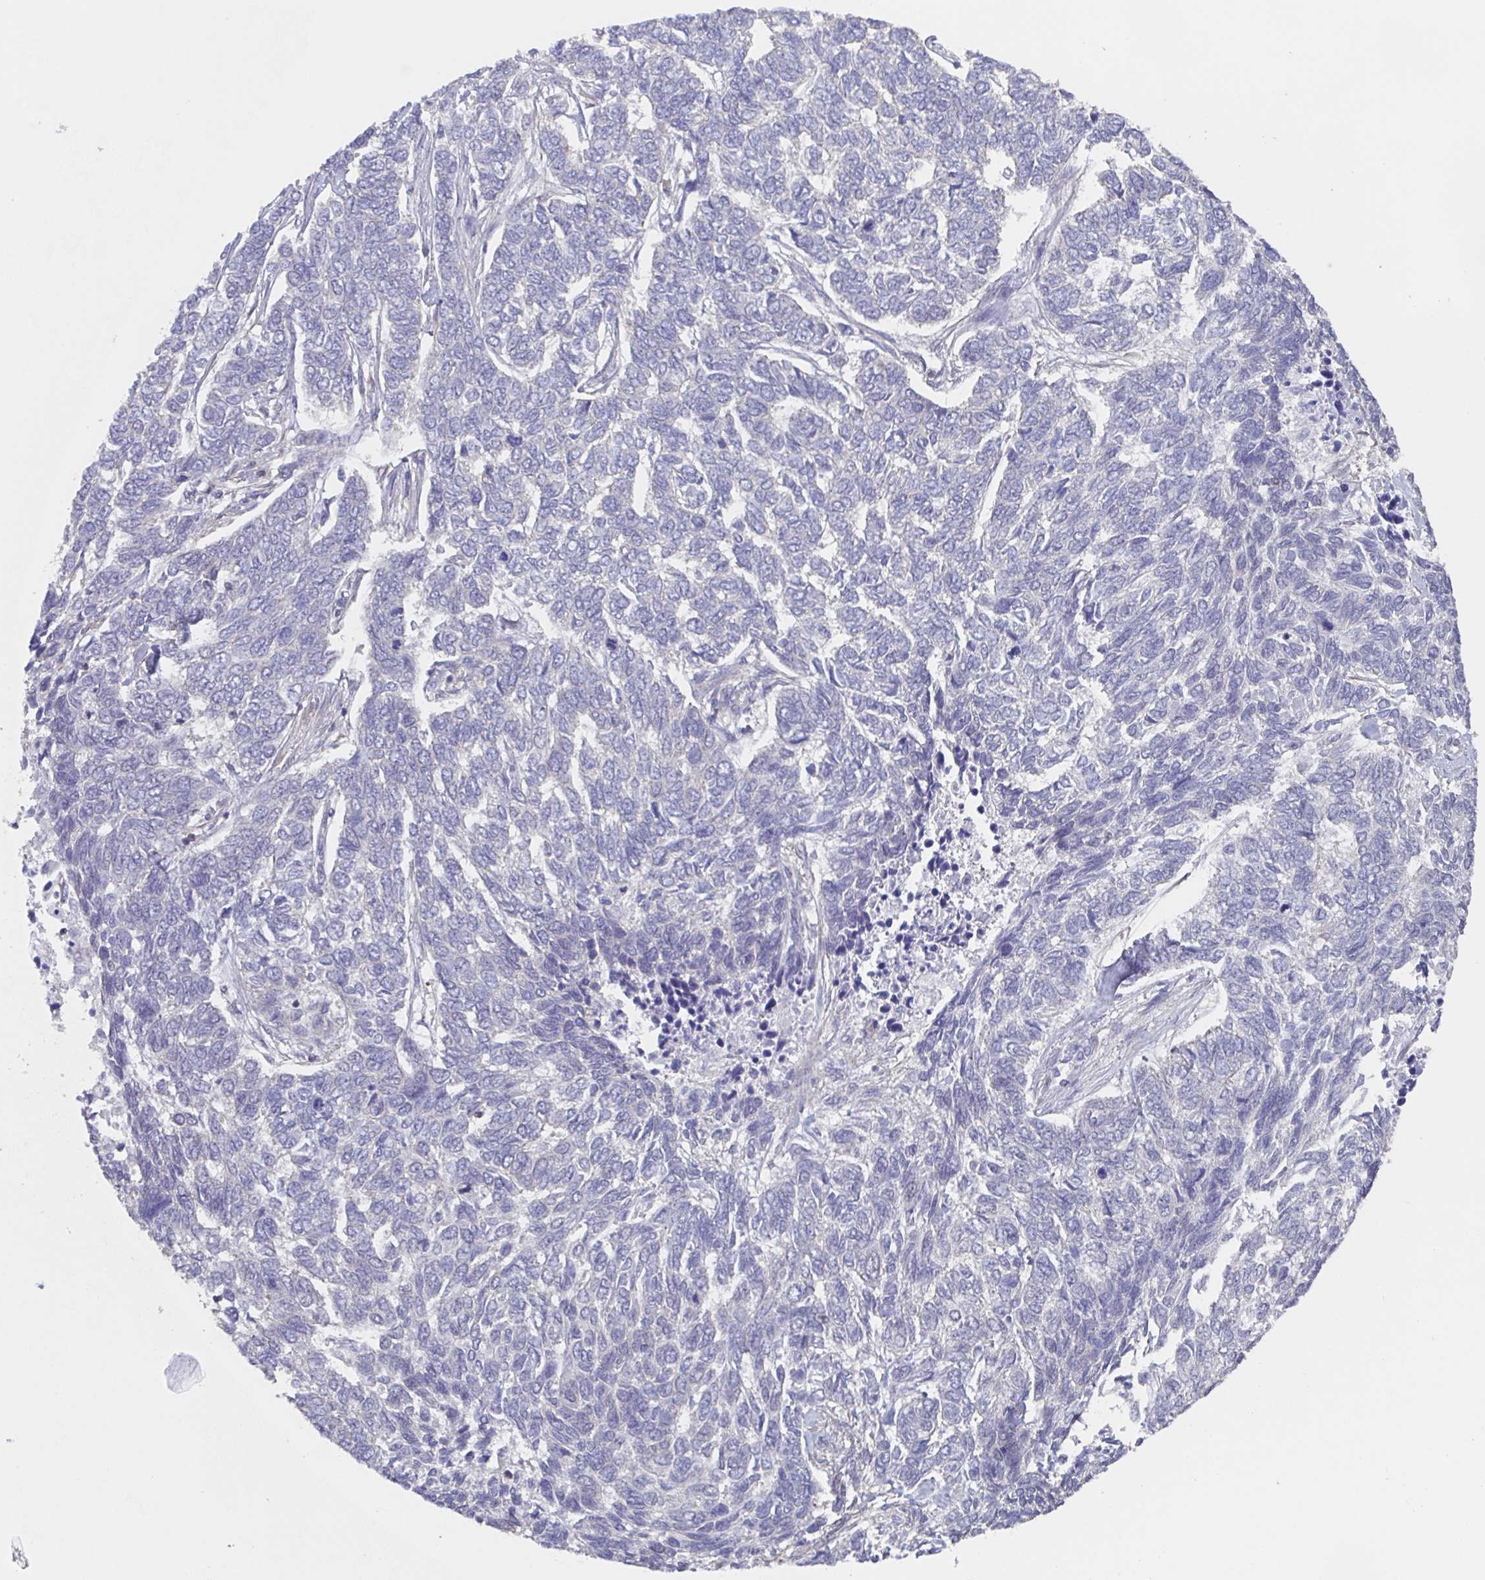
{"staining": {"intensity": "negative", "quantity": "none", "location": "none"}, "tissue": "skin cancer", "cell_type": "Tumor cells", "image_type": "cancer", "snomed": [{"axis": "morphology", "description": "Basal cell carcinoma"}, {"axis": "topography", "description": "Skin"}], "caption": "Basal cell carcinoma (skin) was stained to show a protein in brown. There is no significant expression in tumor cells.", "gene": "AGFG2", "patient": {"sex": "female", "age": 65}}